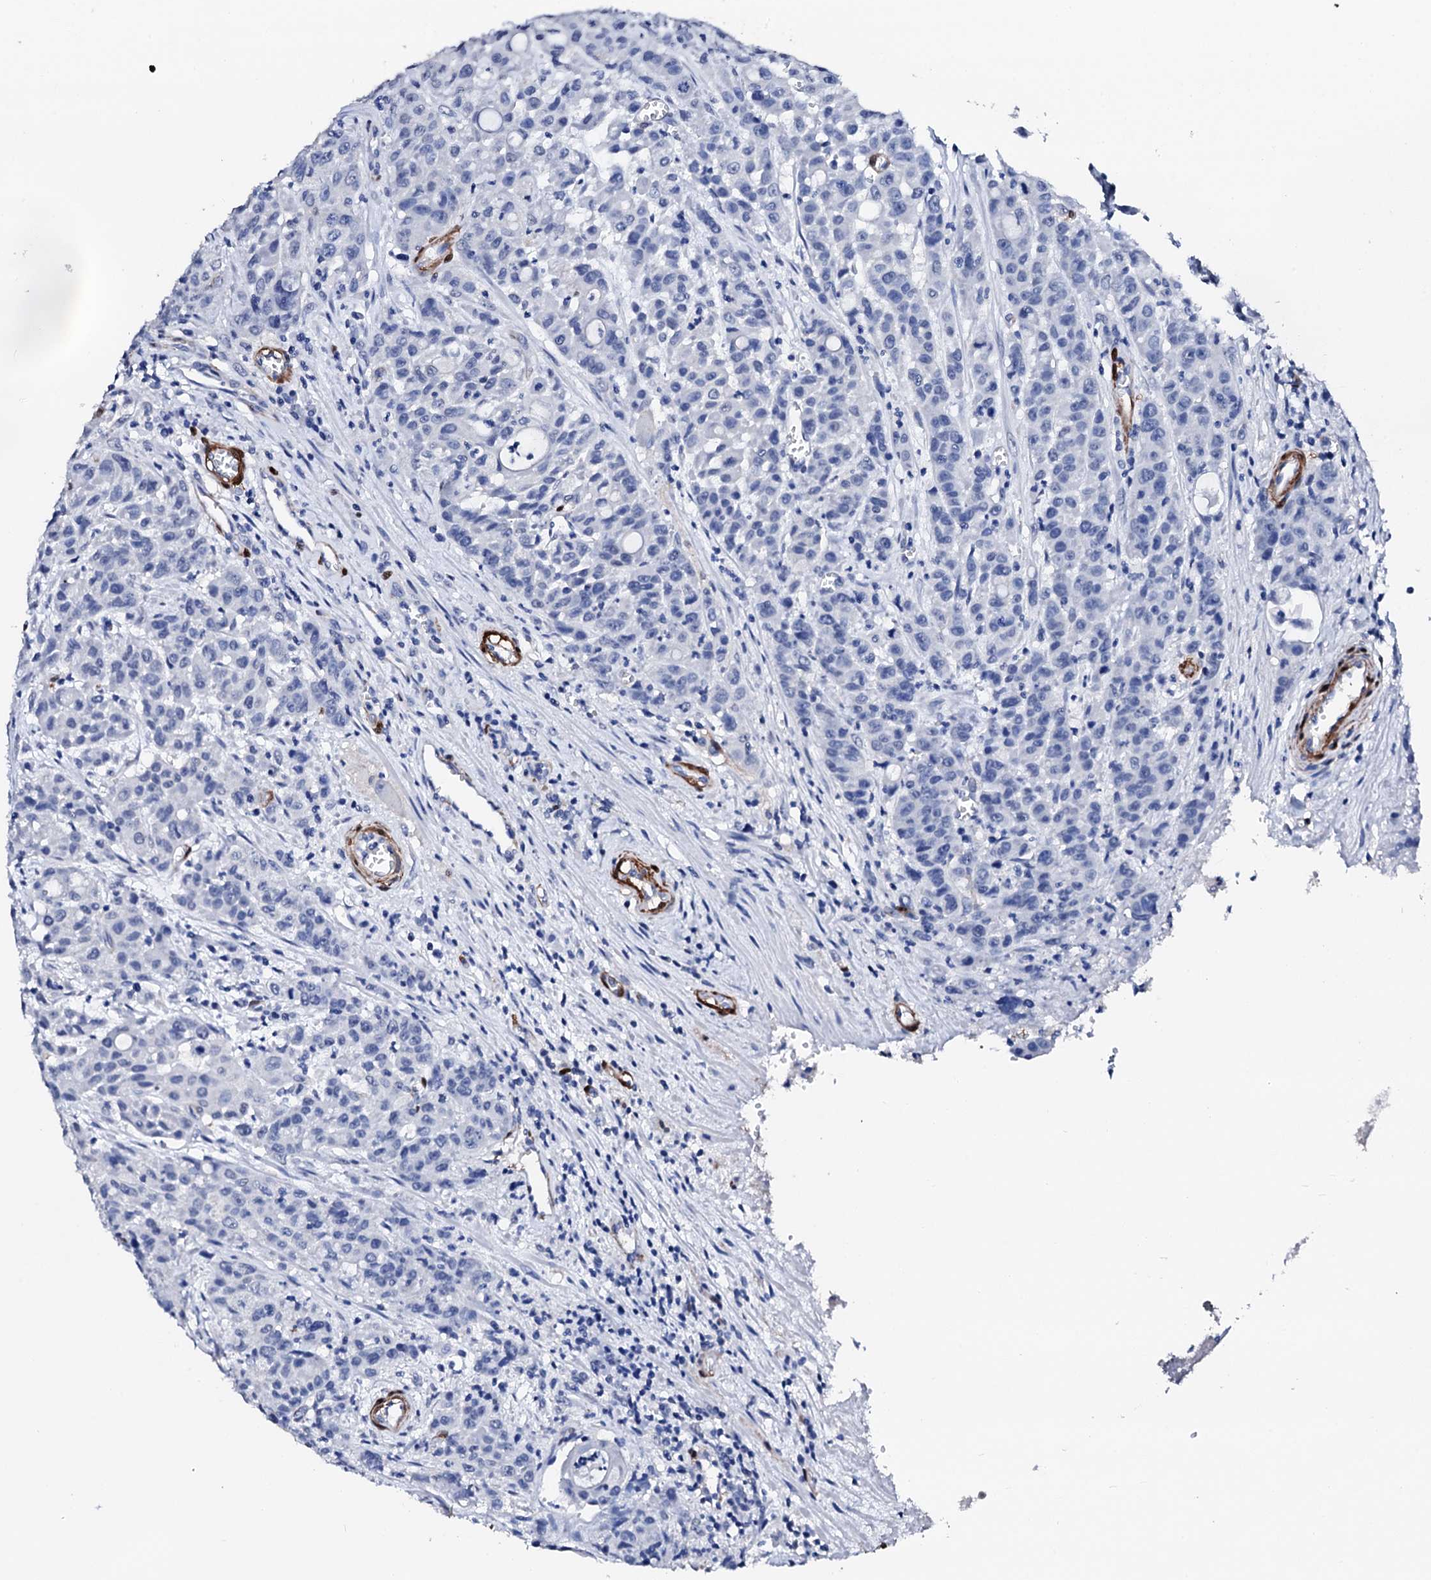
{"staining": {"intensity": "negative", "quantity": "none", "location": "none"}, "tissue": "colorectal cancer", "cell_type": "Tumor cells", "image_type": "cancer", "snomed": [{"axis": "morphology", "description": "Adenocarcinoma, NOS"}, {"axis": "topography", "description": "Colon"}], "caption": "Immunohistochemical staining of adenocarcinoma (colorectal) reveals no significant expression in tumor cells.", "gene": "NRIP2", "patient": {"sex": "male", "age": 62}}